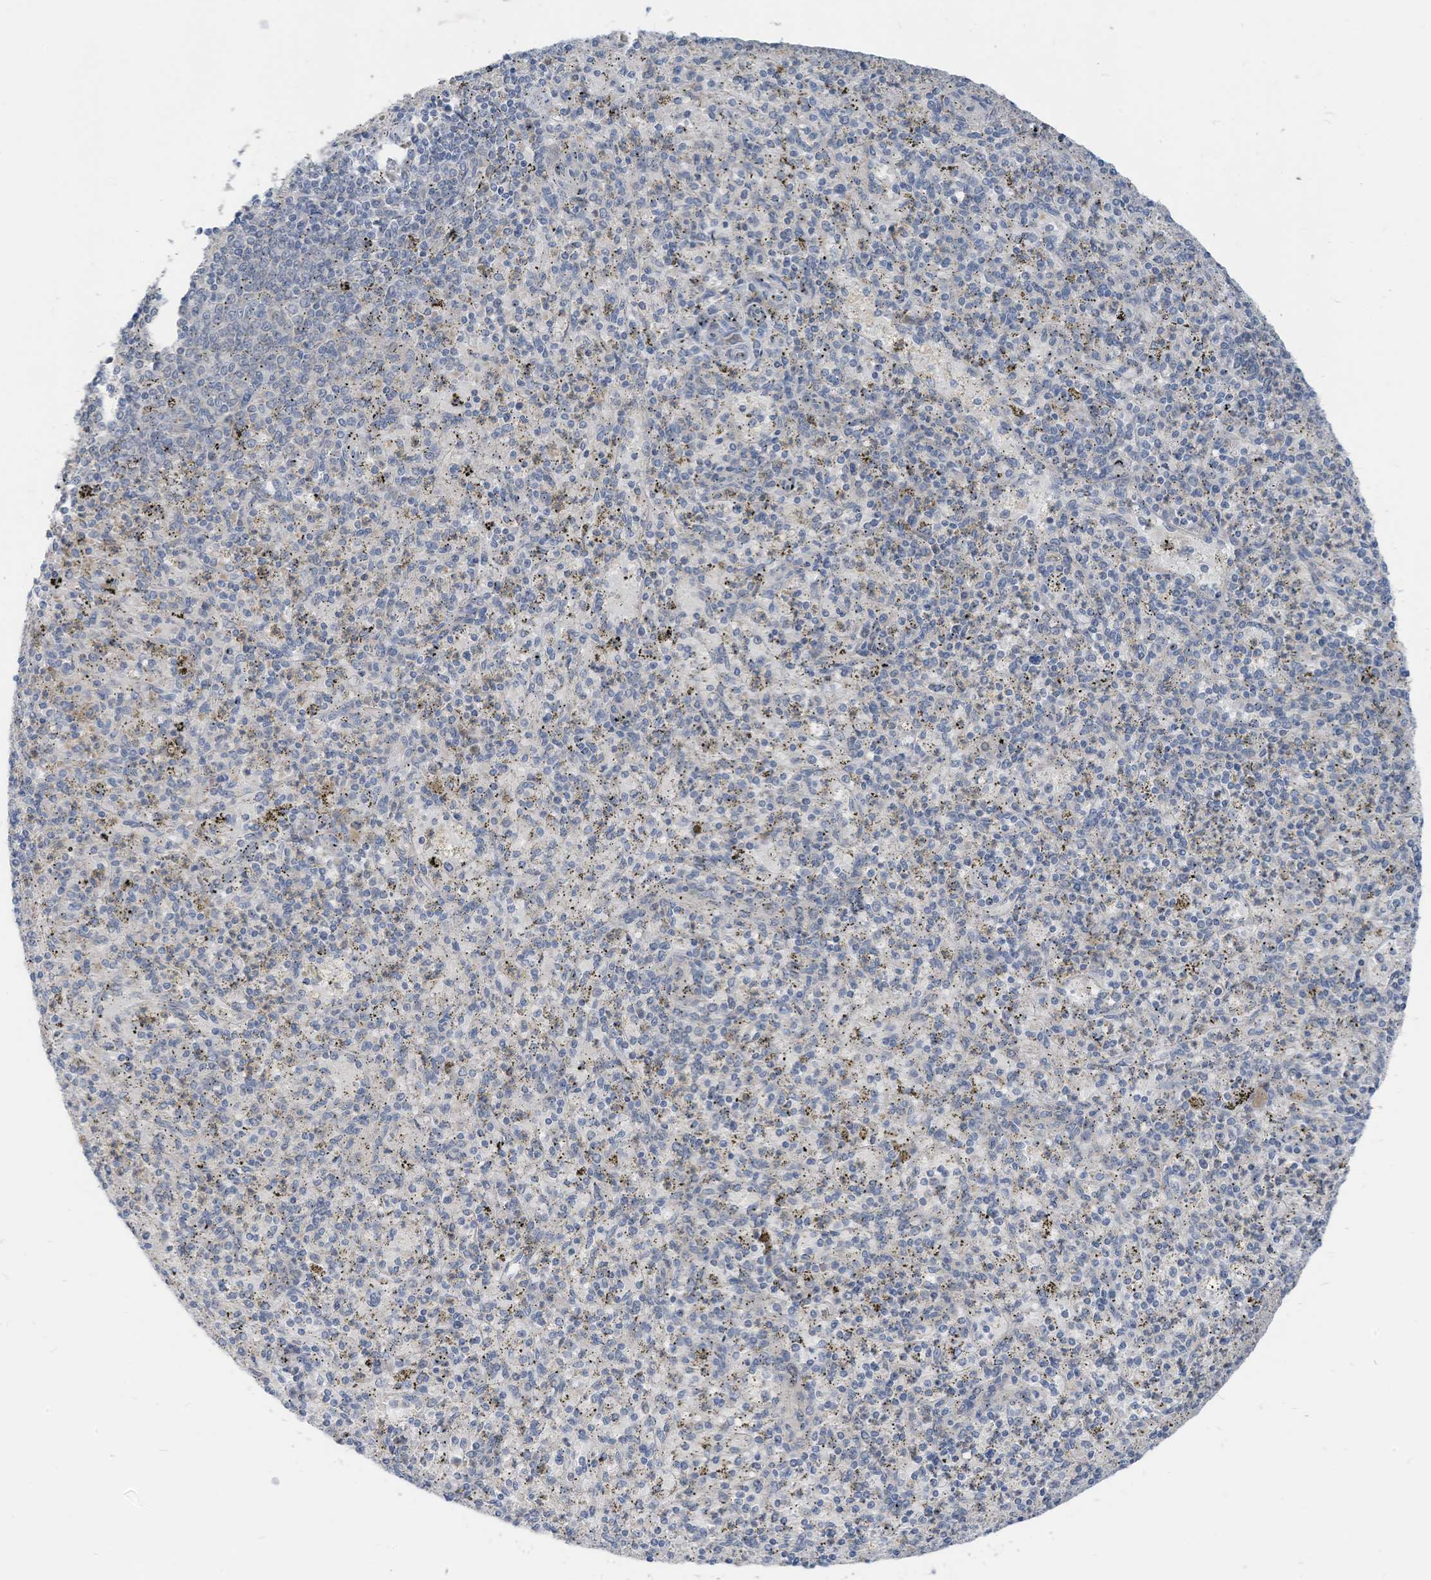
{"staining": {"intensity": "negative", "quantity": "none", "location": "none"}, "tissue": "spleen", "cell_type": "Cells in red pulp", "image_type": "normal", "snomed": [{"axis": "morphology", "description": "Normal tissue, NOS"}, {"axis": "topography", "description": "Spleen"}], "caption": "DAB (3,3'-diaminobenzidine) immunohistochemical staining of unremarkable human spleen shows no significant positivity in cells in red pulp. The staining was performed using DAB to visualize the protein expression in brown, while the nuclei were stained in blue with hematoxylin (Magnification: 20x).", "gene": "LDAH", "patient": {"sex": "male", "age": 72}}